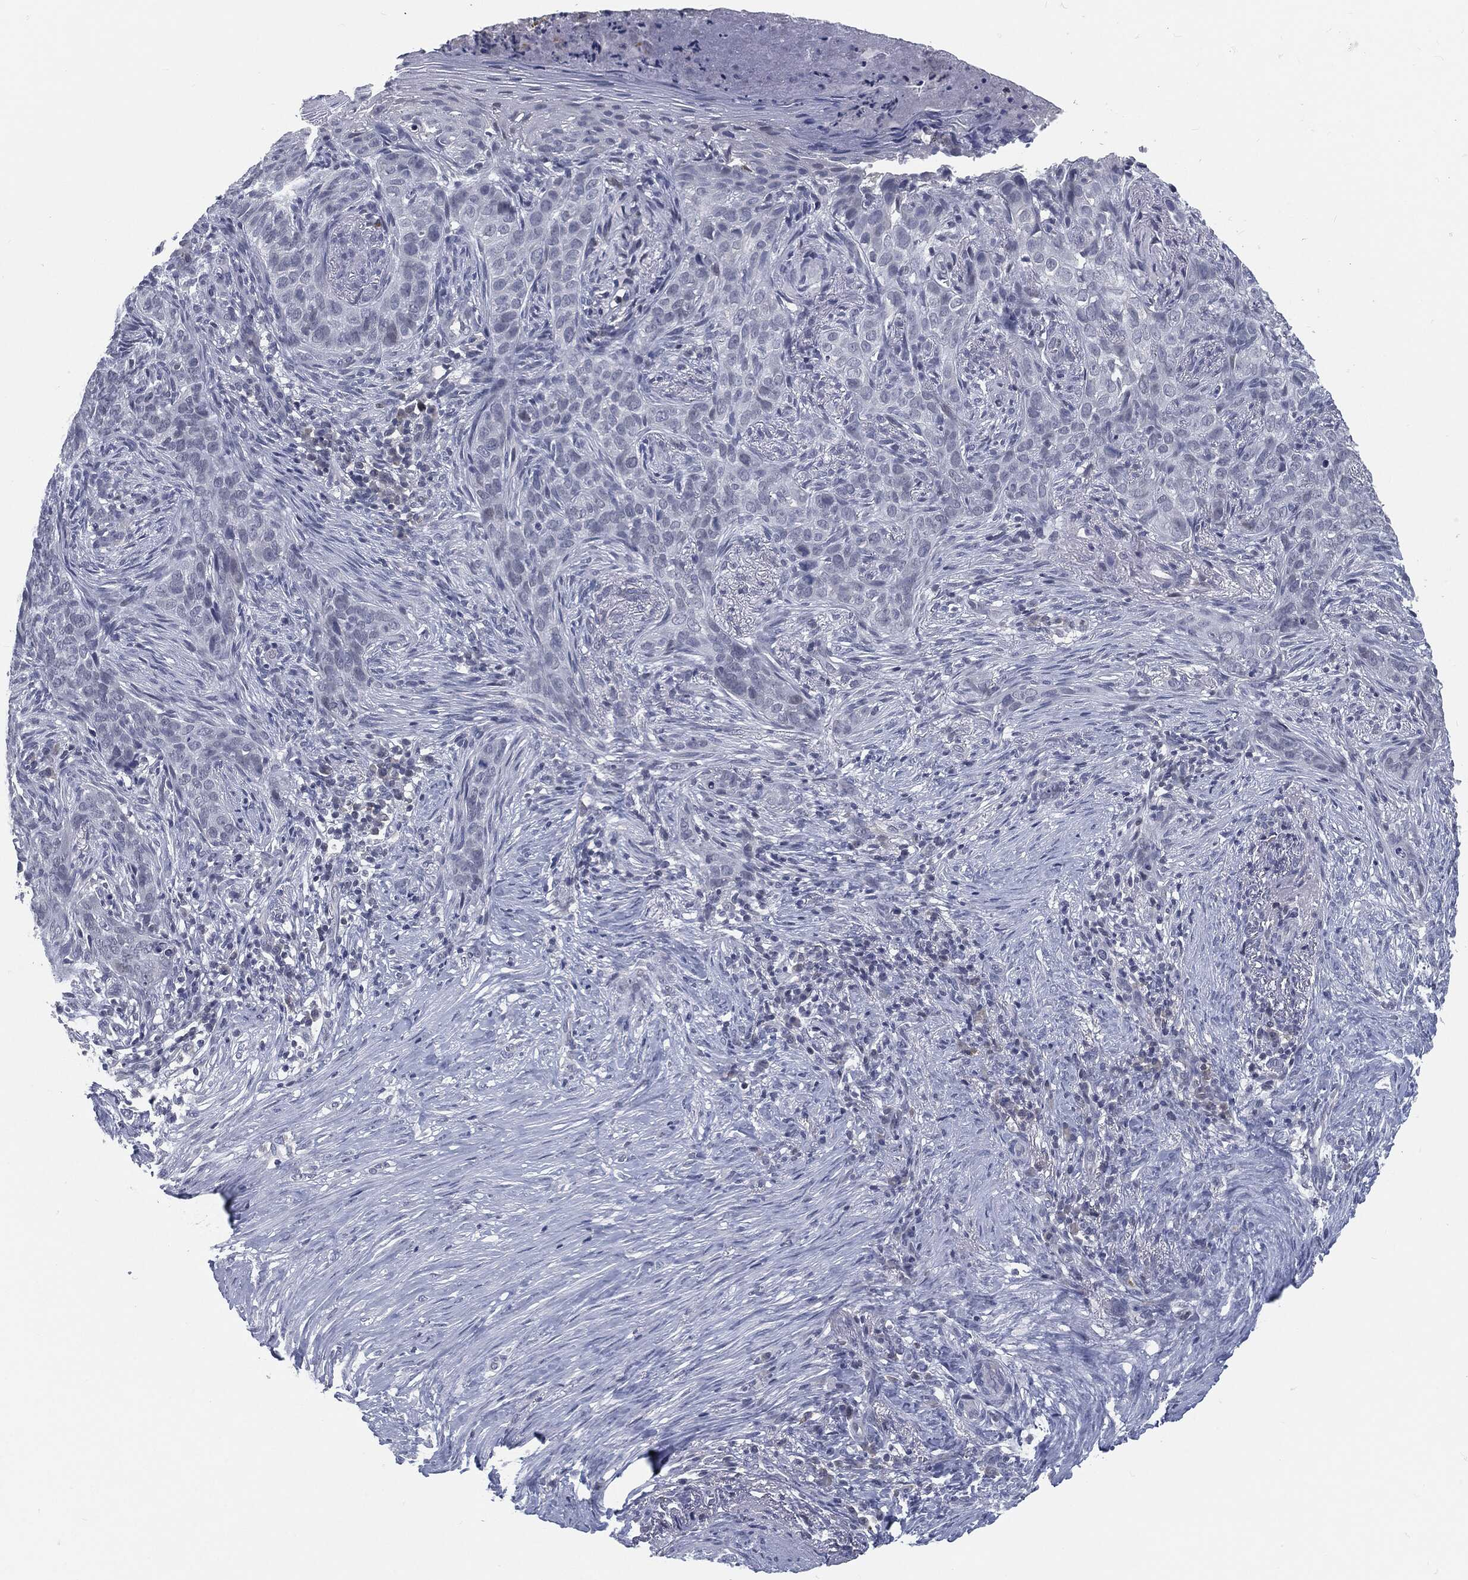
{"staining": {"intensity": "negative", "quantity": "none", "location": "none"}, "tissue": "skin cancer", "cell_type": "Tumor cells", "image_type": "cancer", "snomed": [{"axis": "morphology", "description": "Squamous cell carcinoma, NOS"}, {"axis": "topography", "description": "Skin"}], "caption": "IHC photomicrograph of neoplastic tissue: squamous cell carcinoma (skin) stained with DAB (3,3'-diaminobenzidine) displays no significant protein staining in tumor cells.", "gene": "PROM1", "patient": {"sex": "male", "age": 88}}